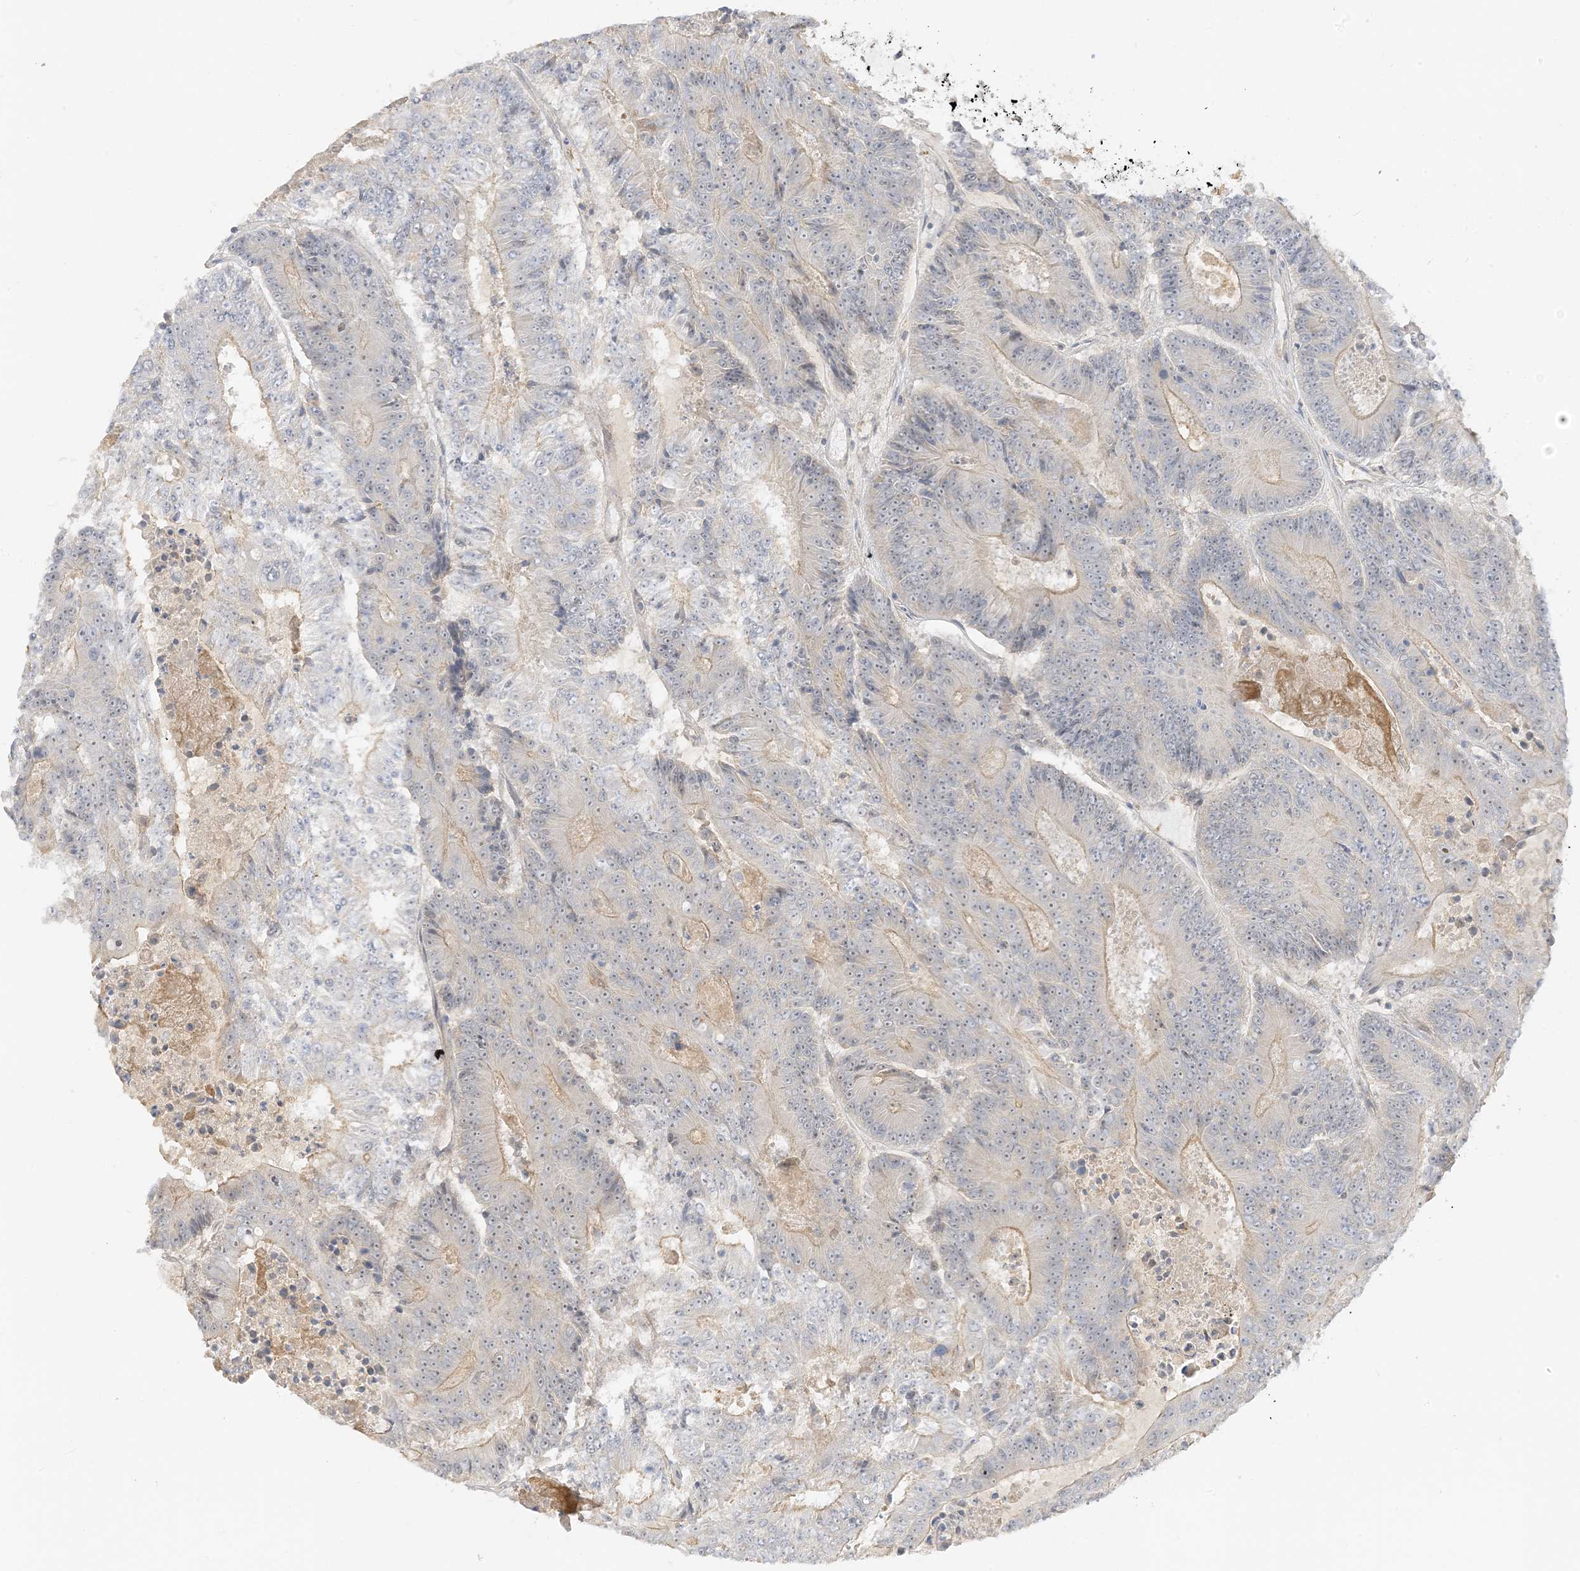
{"staining": {"intensity": "negative", "quantity": "none", "location": "none"}, "tissue": "colorectal cancer", "cell_type": "Tumor cells", "image_type": "cancer", "snomed": [{"axis": "morphology", "description": "Adenocarcinoma, NOS"}, {"axis": "topography", "description": "Colon"}], "caption": "Colorectal cancer (adenocarcinoma) stained for a protein using immunohistochemistry (IHC) reveals no expression tumor cells.", "gene": "ETAA1", "patient": {"sex": "male", "age": 83}}